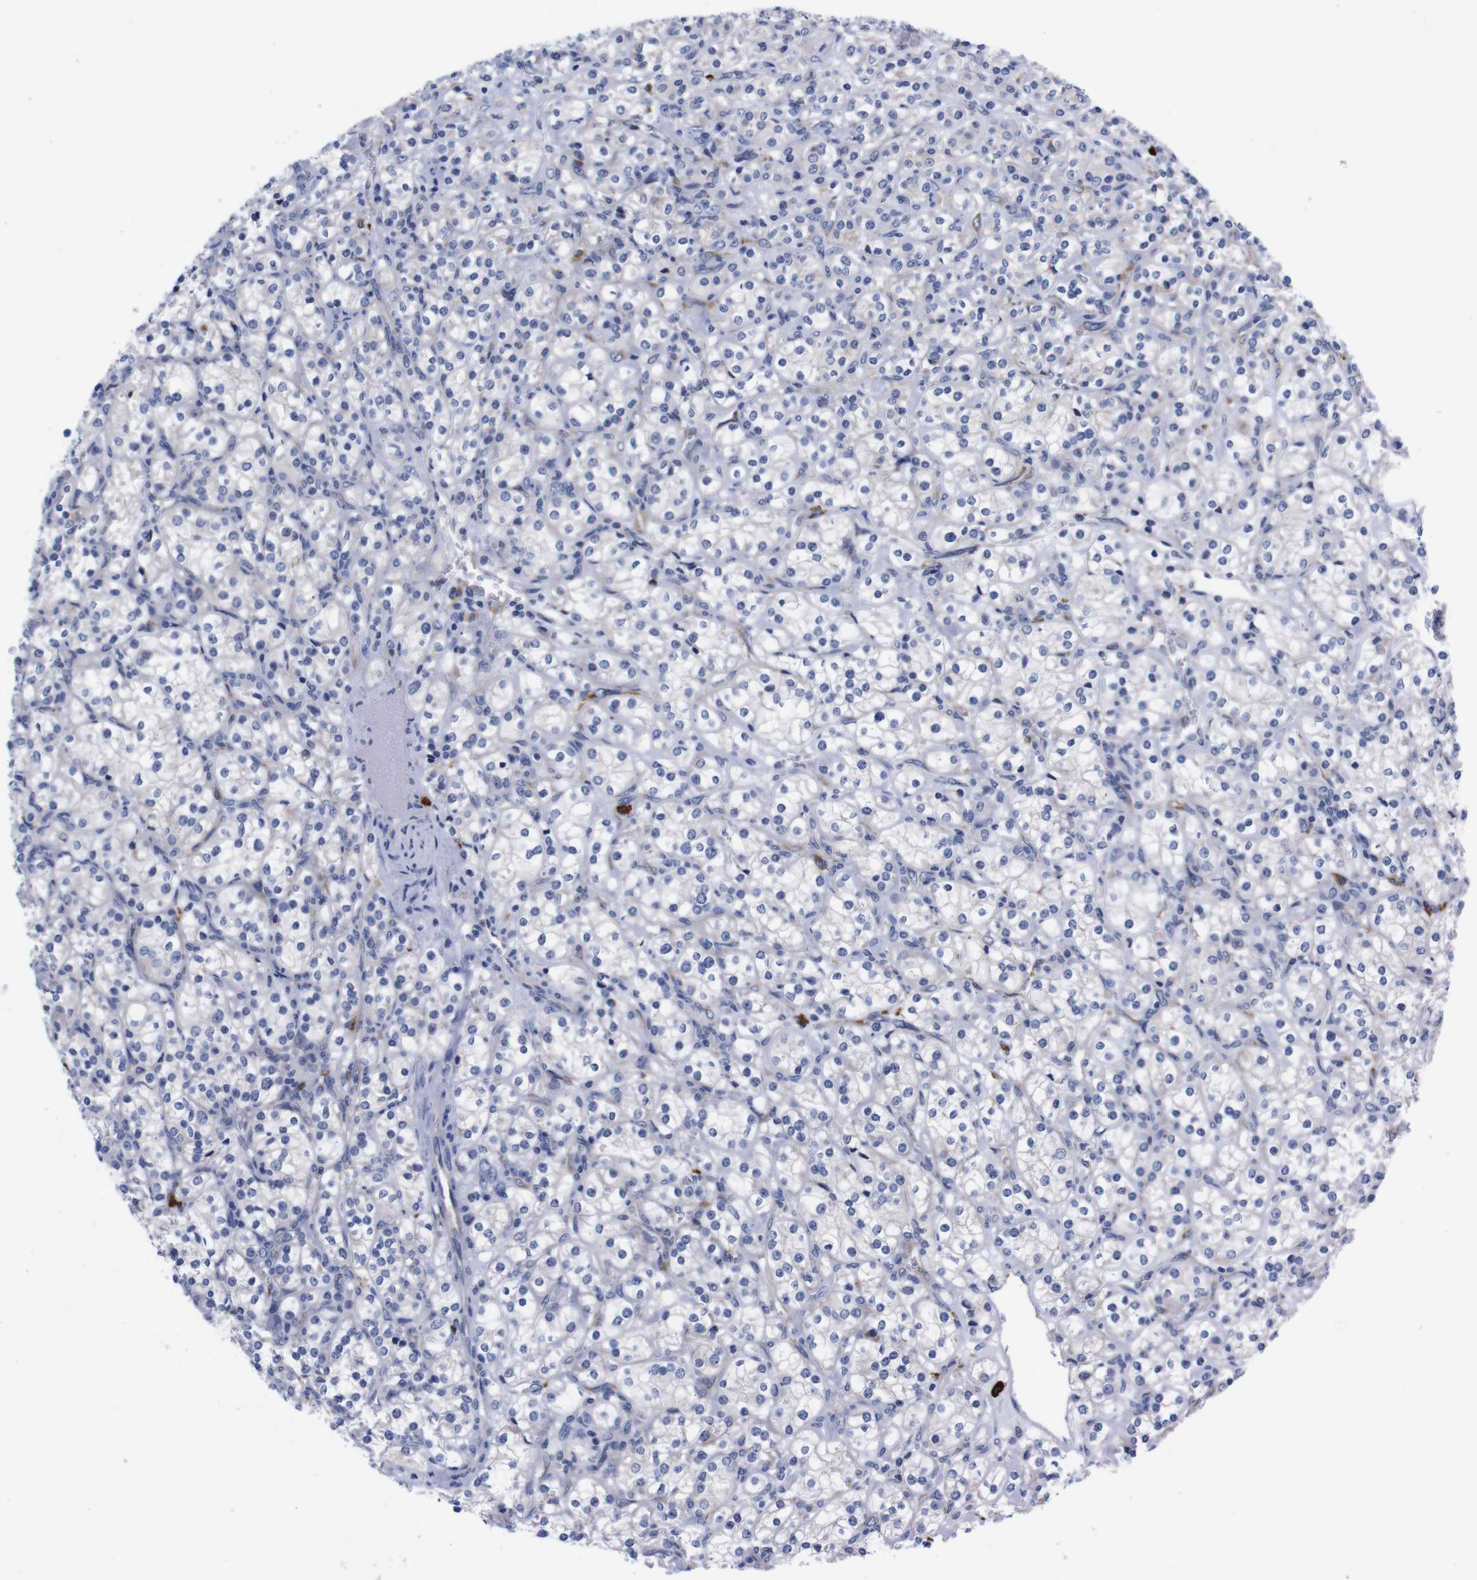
{"staining": {"intensity": "negative", "quantity": "none", "location": "none"}, "tissue": "renal cancer", "cell_type": "Tumor cells", "image_type": "cancer", "snomed": [{"axis": "morphology", "description": "Adenocarcinoma, NOS"}, {"axis": "topography", "description": "Kidney"}], "caption": "An immunohistochemistry photomicrograph of adenocarcinoma (renal) is shown. There is no staining in tumor cells of adenocarcinoma (renal).", "gene": "NEBL", "patient": {"sex": "male", "age": 77}}